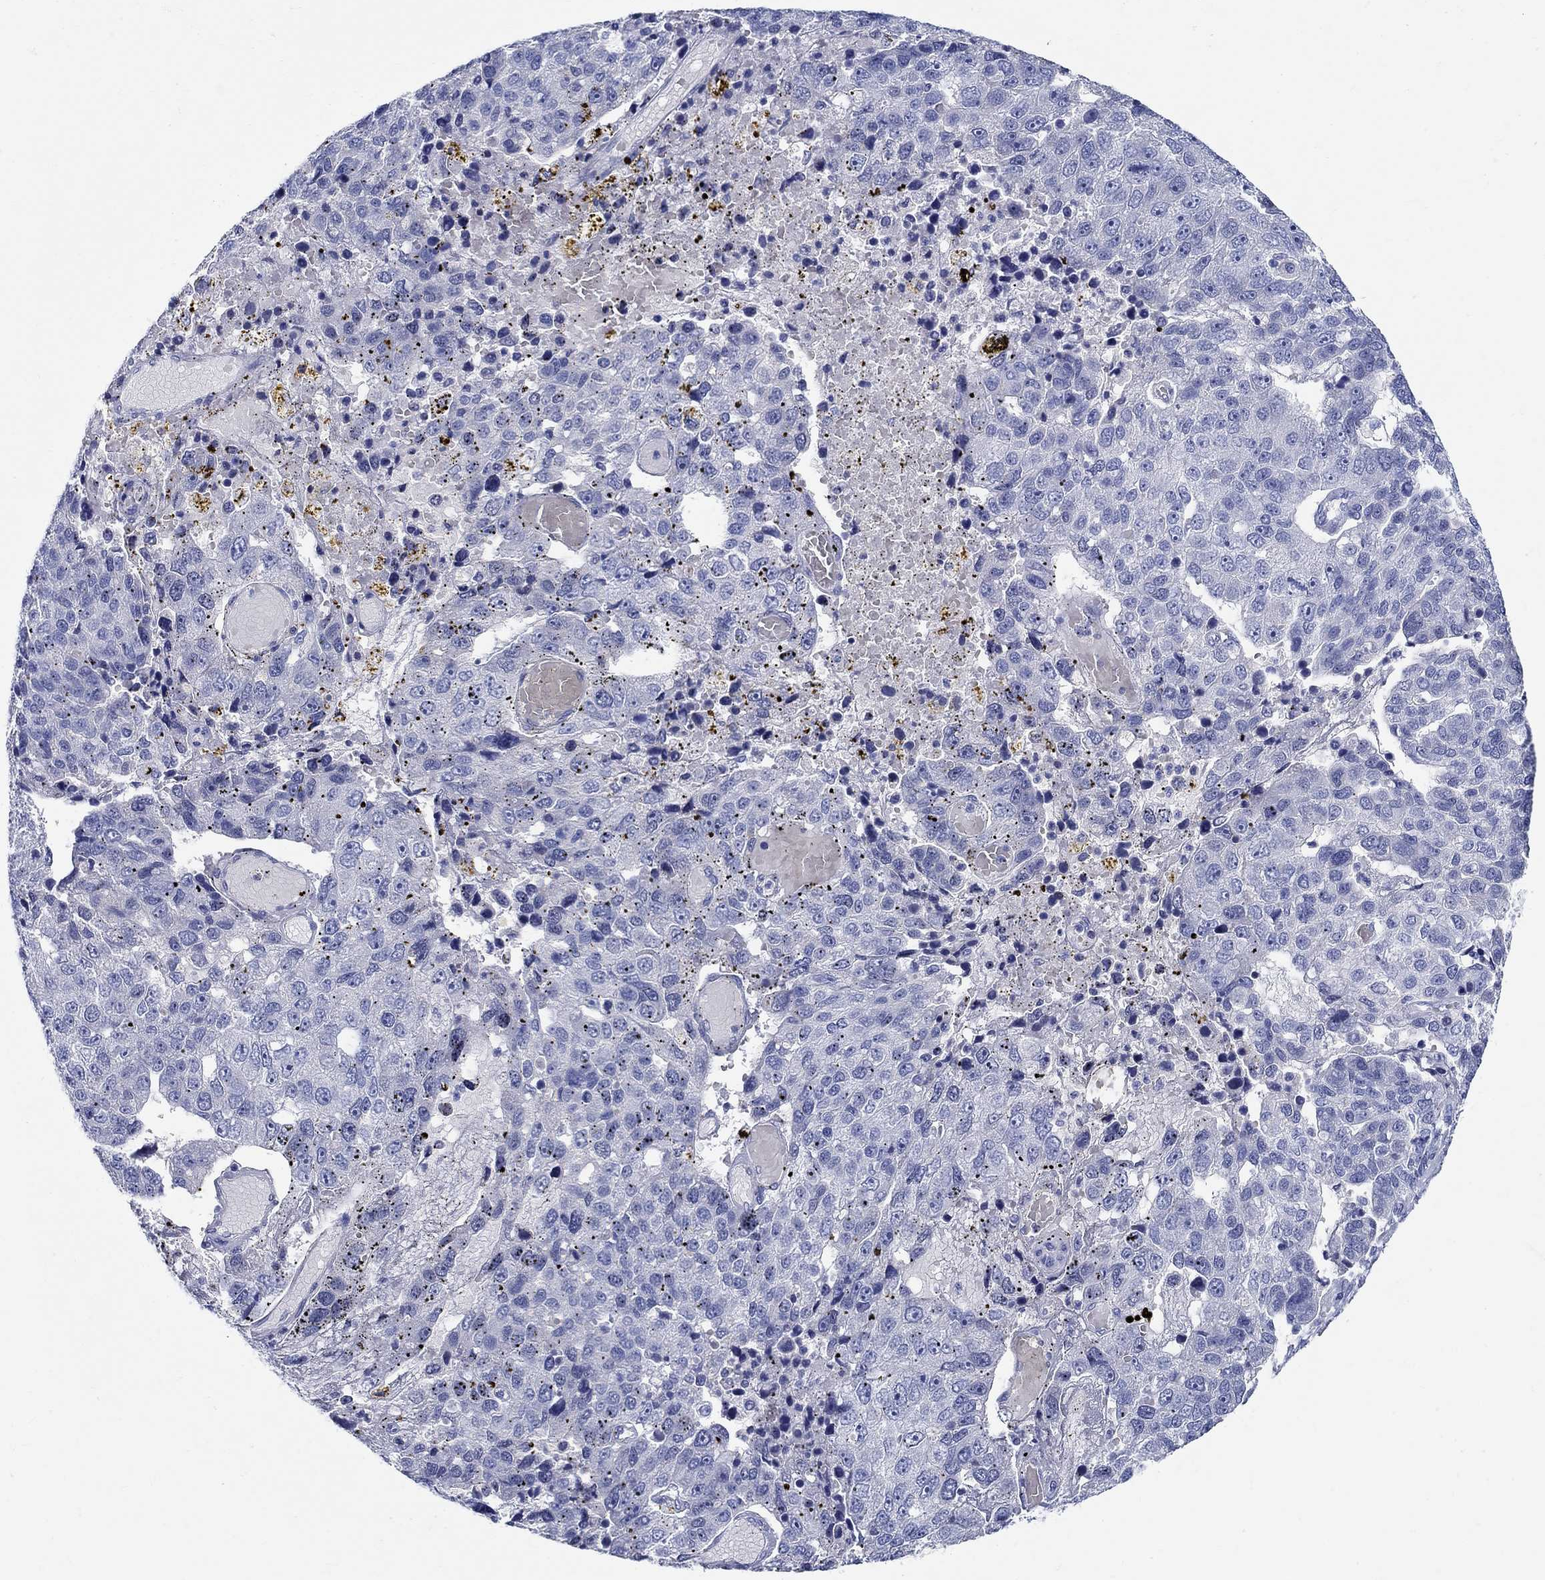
{"staining": {"intensity": "negative", "quantity": "none", "location": "none"}, "tissue": "pancreatic cancer", "cell_type": "Tumor cells", "image_type": "cancer", "snomed": [{"axis": "morphology", "description": "Adenocarcinoma, NOS"}, {"axis": "topography", "description": "Pancreas"}], "caption": "Adenocarcinoma (pancreatic) was stained to show a protein in brown. There is no significant staining in tumor cells.", "gene": "CRYGD", "patient": {"sex": "female", "age": 61}}